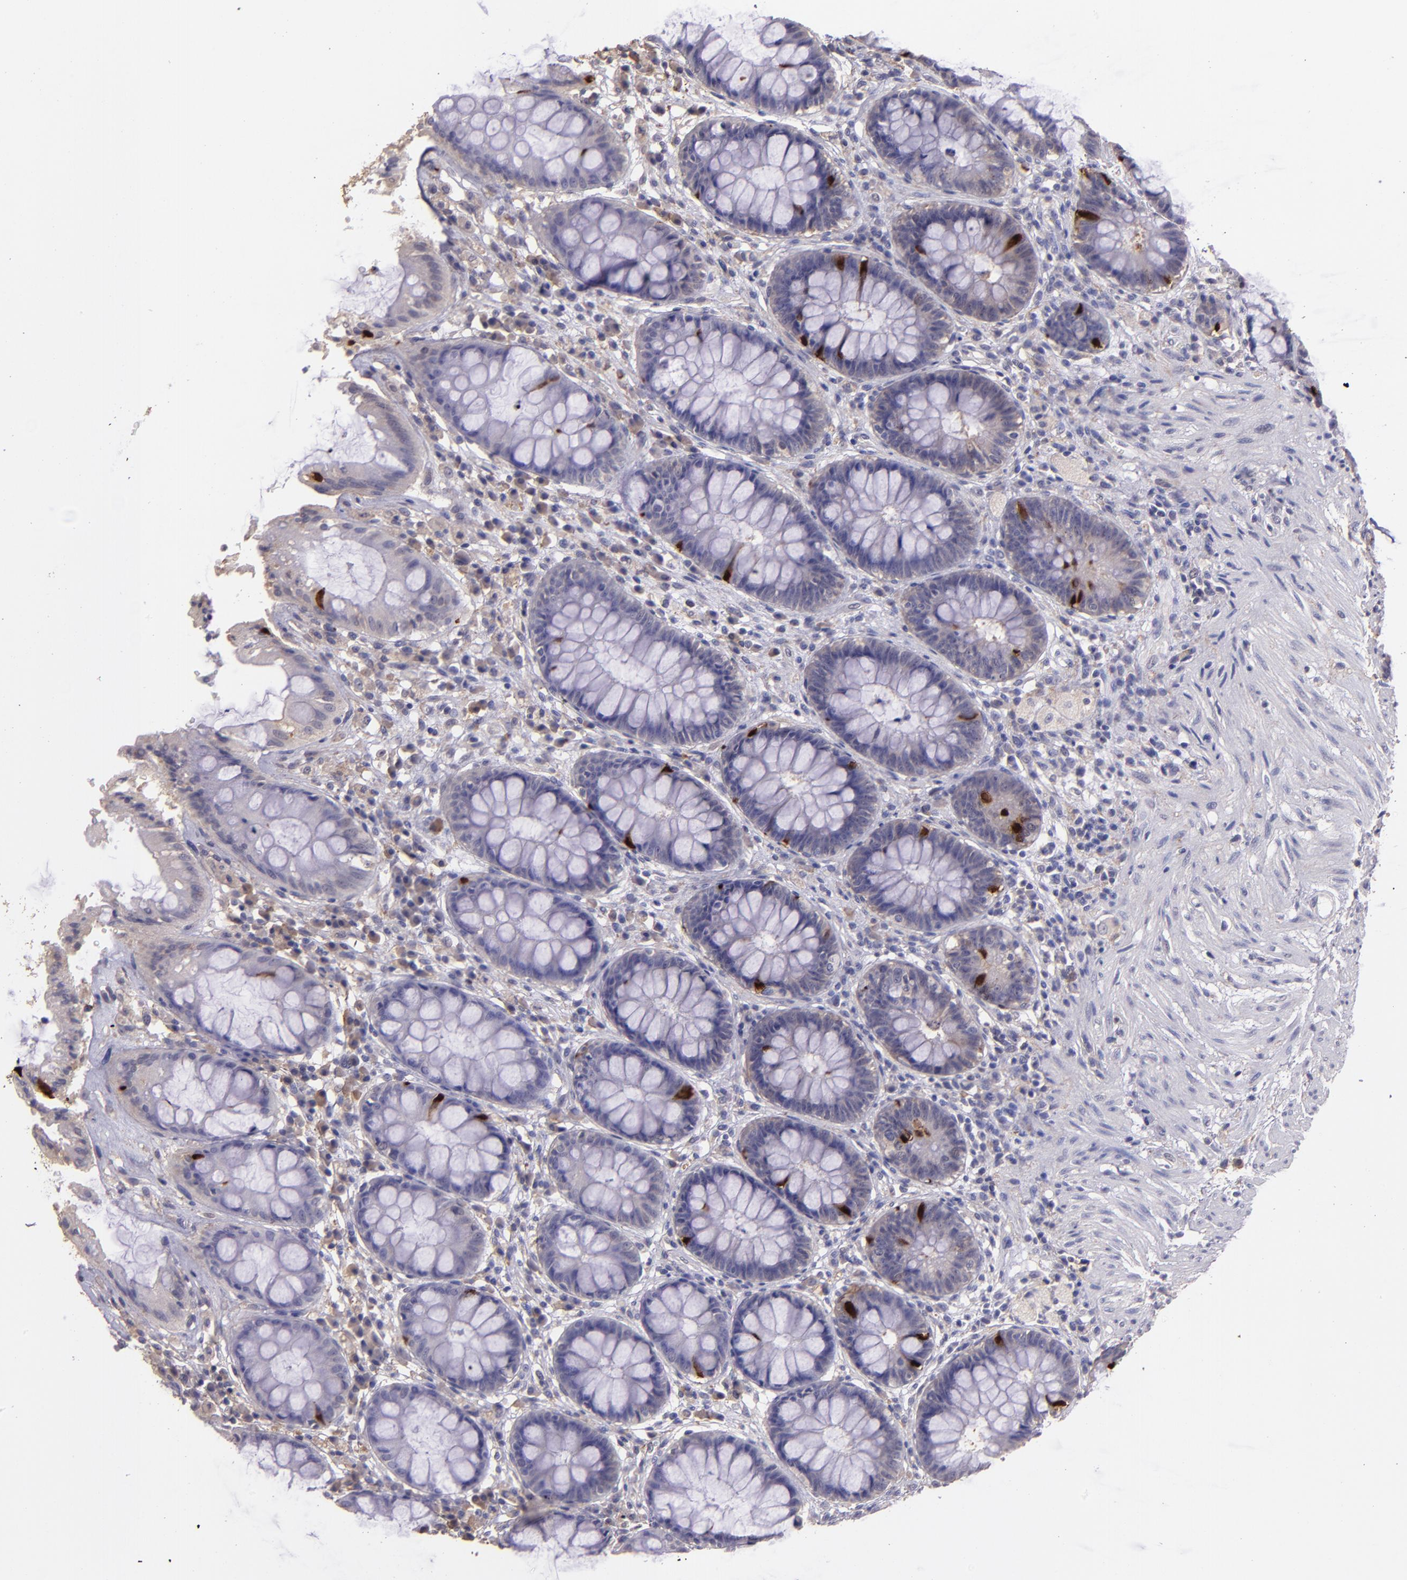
{"staining": {"intensity": "weak", "quantity": "<25%", "location": "cytoplasmic/membranous"}, "tissue": "rectum", "cell_type": "Glandular cells", "image_type": "normal", "snomed": [{"axis": "morphology", "description": "Normal tissue, NOS"}, {"axis": "topography", "description": "Rectum"}], "caption": "High power microscopy image of an immunohistochemistry (IHC) histopathology image of benign rectum, revealing no significant positivity in glandular cells.", "gene": "PAPPA", "patient": {"sex": "female", "age": 46}}